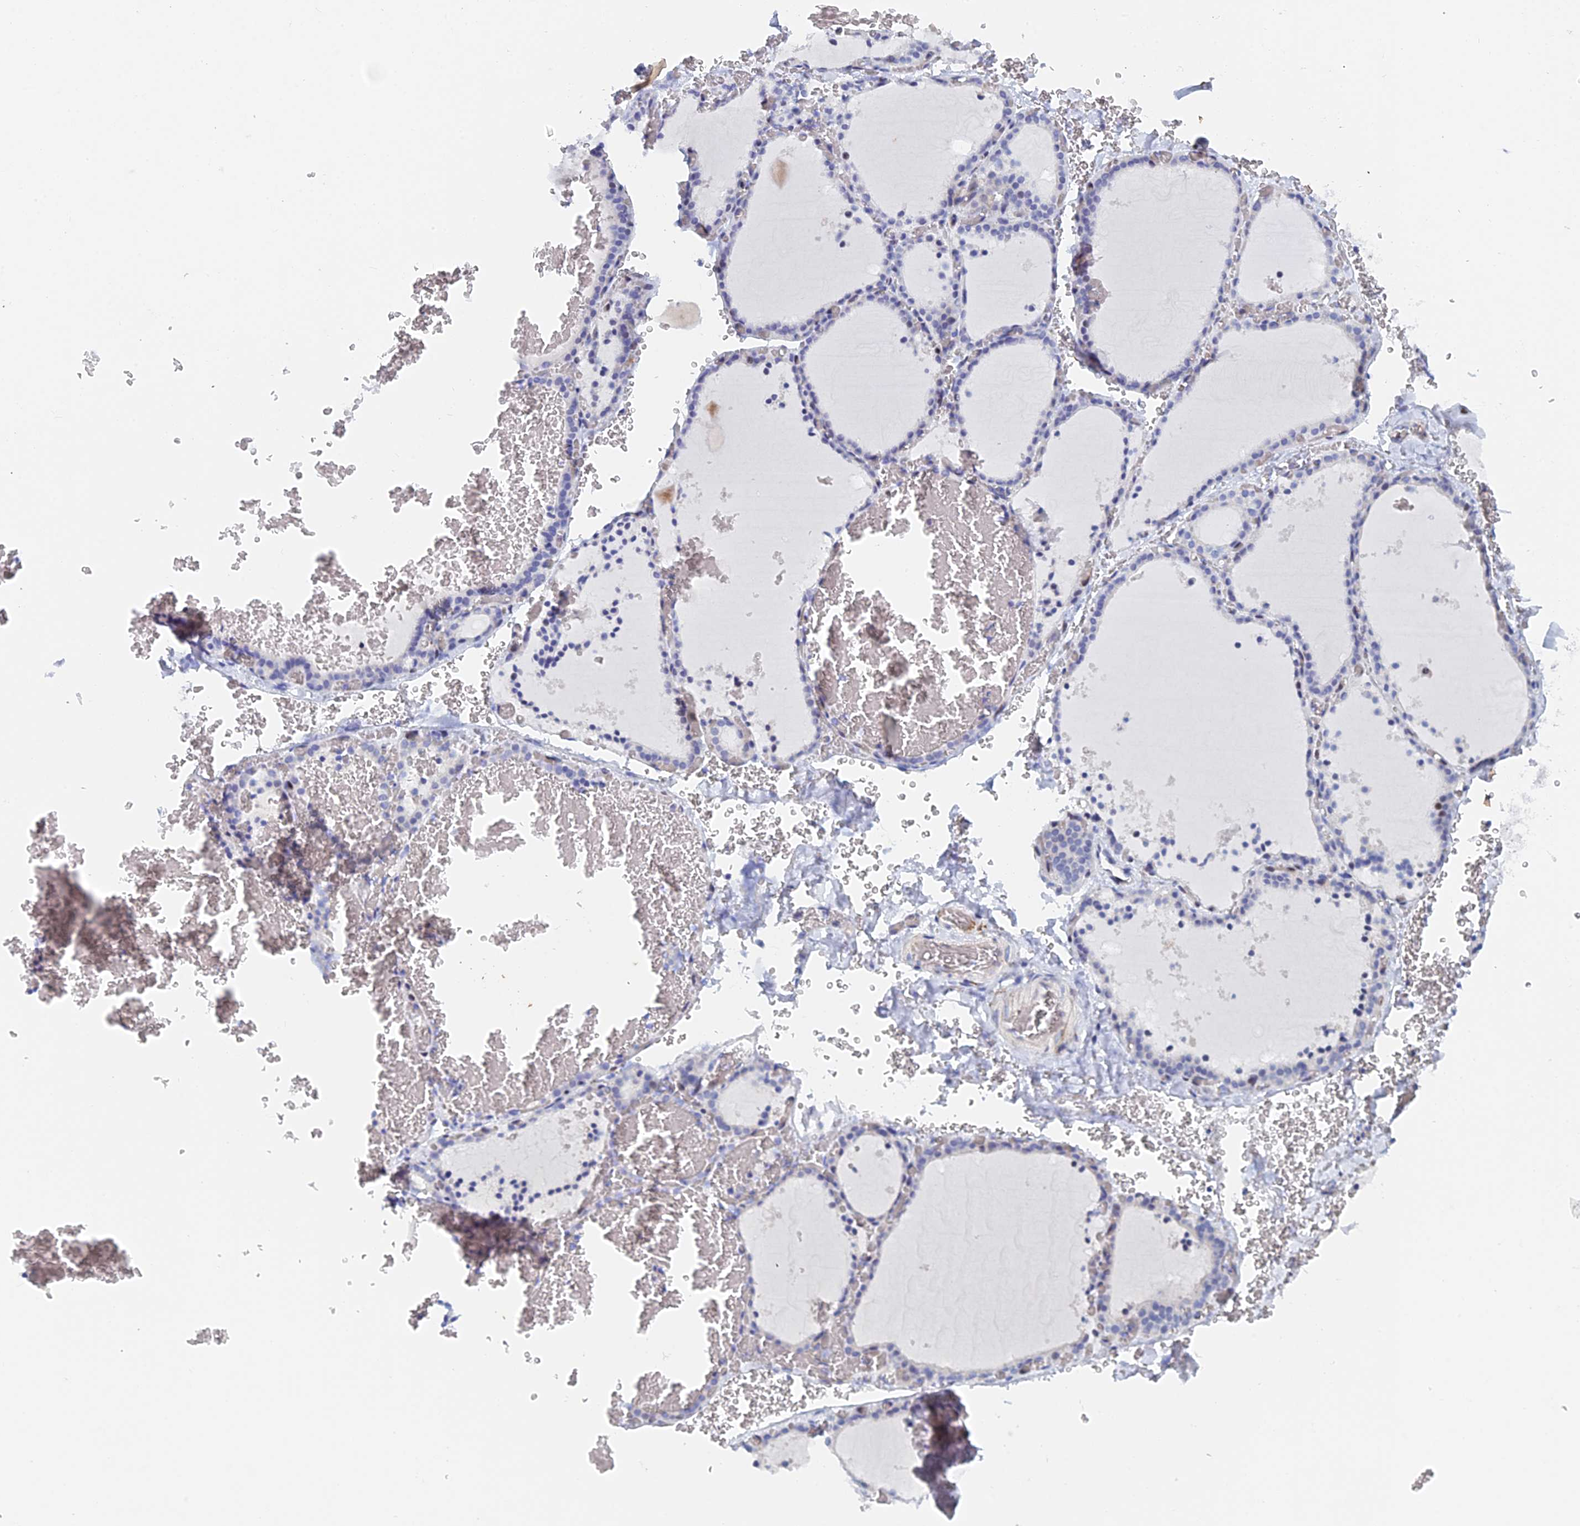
{"staining": {"intensity": "weak", "quantity": "<25%", "location": "nuclear"}, "tissue": "thyroid gland", "cell_type": "Glandular cells", "image_type": "normal", "snomed": [{"axis": "morphology", "description": "Normal tissue, NOS"}, {"axis": "topography", "description": "Thyroid gland"}], "caption": "Photomicrograph shows no significant protein staining in glandular cells of normal thyroid gland.", "gene": "DRGX", "patient": {"sex": "female", "age": 39}}